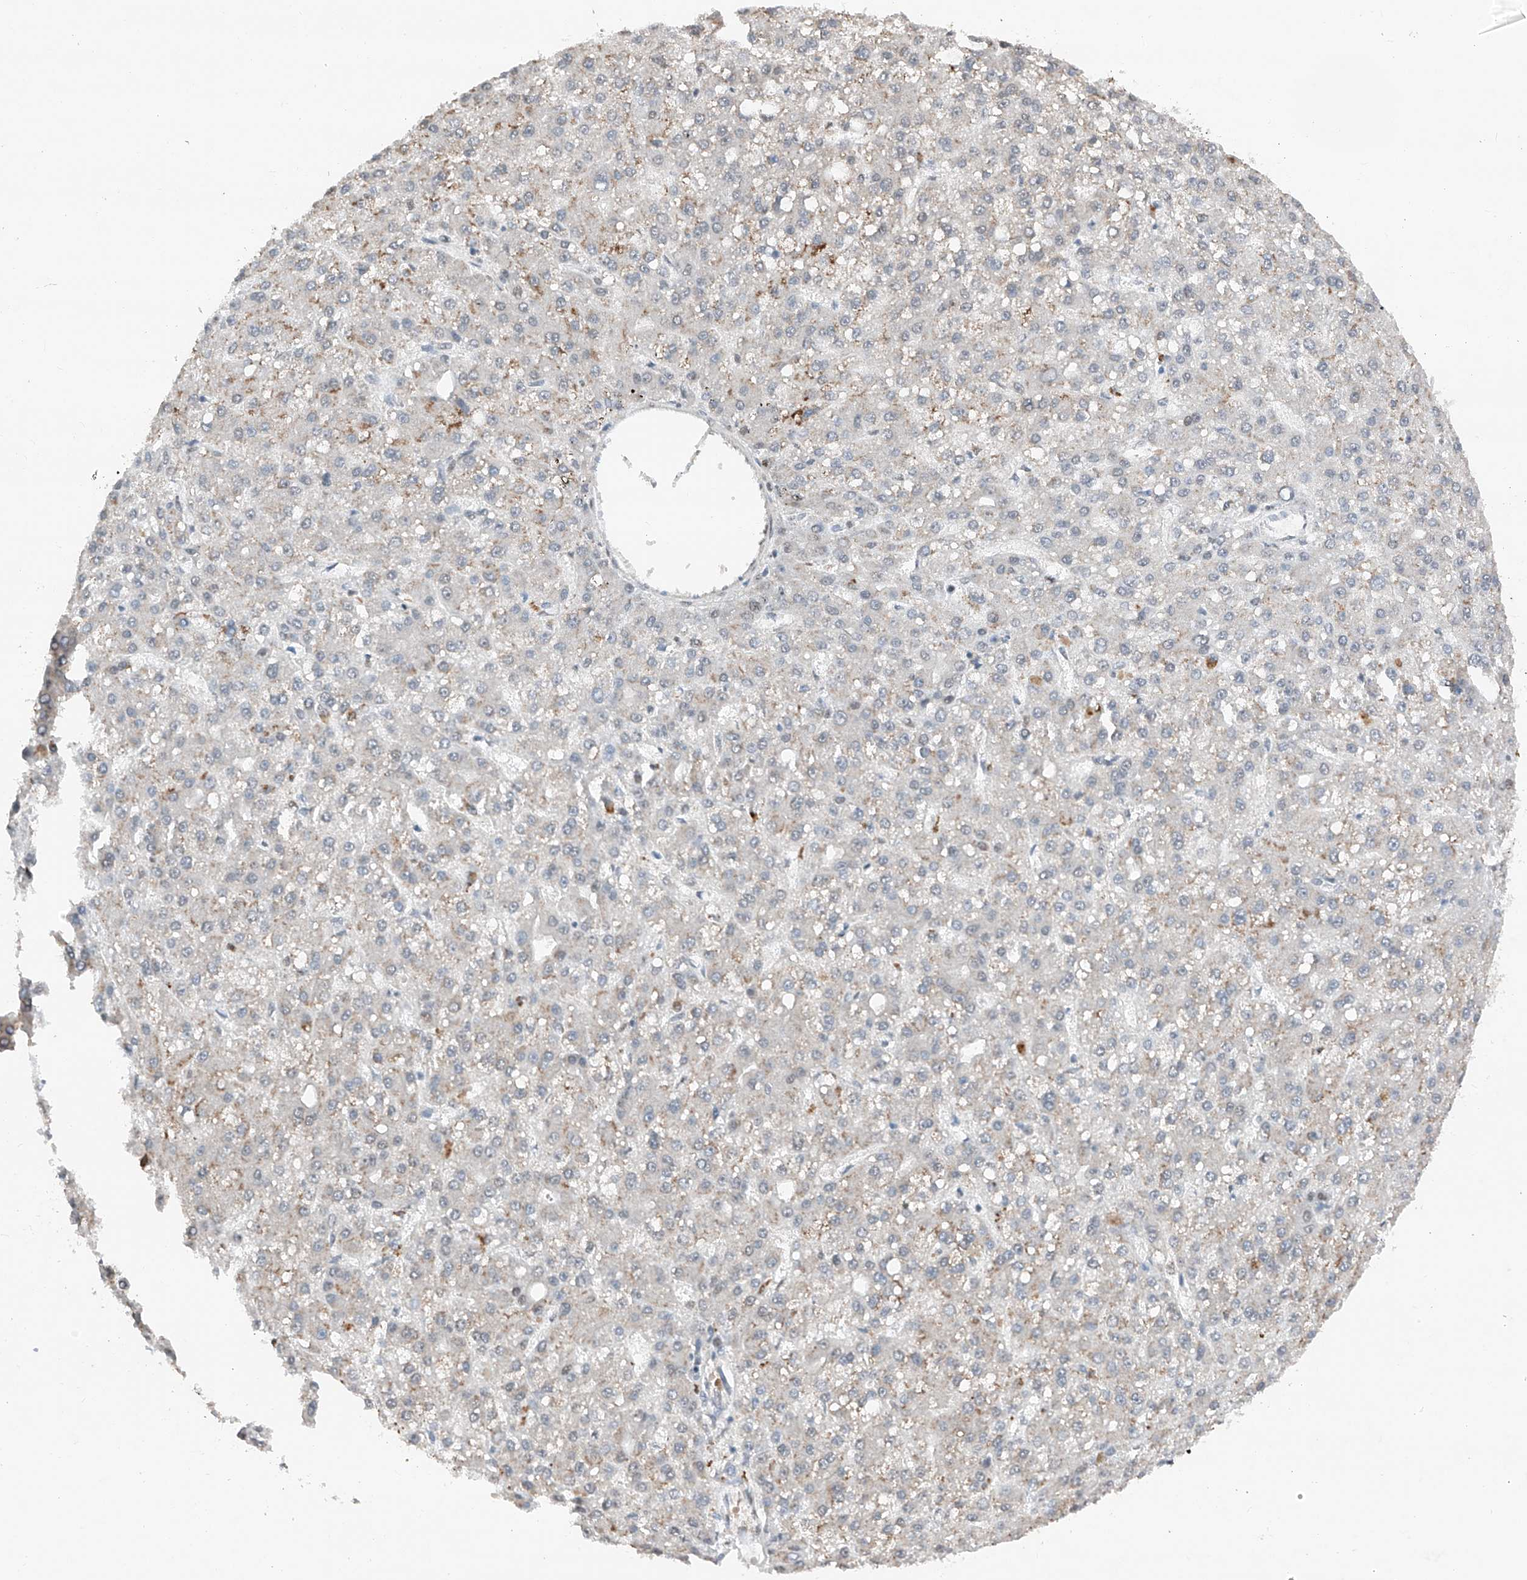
{"staining": {"intensity": "negative", "quantity": "none", "location": "none"}, "tissue": "liver cancer", "cell_type": "Tumor cells", "image_type": "cancer", "snomed": [{"axis": "morphology", "description": "Carcinoma, Hepatocellular, NOS"}, {"axis": "topography", "description": "Liver"}], "caption": "An image of liver hepatocellular carcinoma stained for a protein reveals no brown staining in tumor cells.", "gene": "TBX4", "patient": {"sex": "male", "age": 67}}